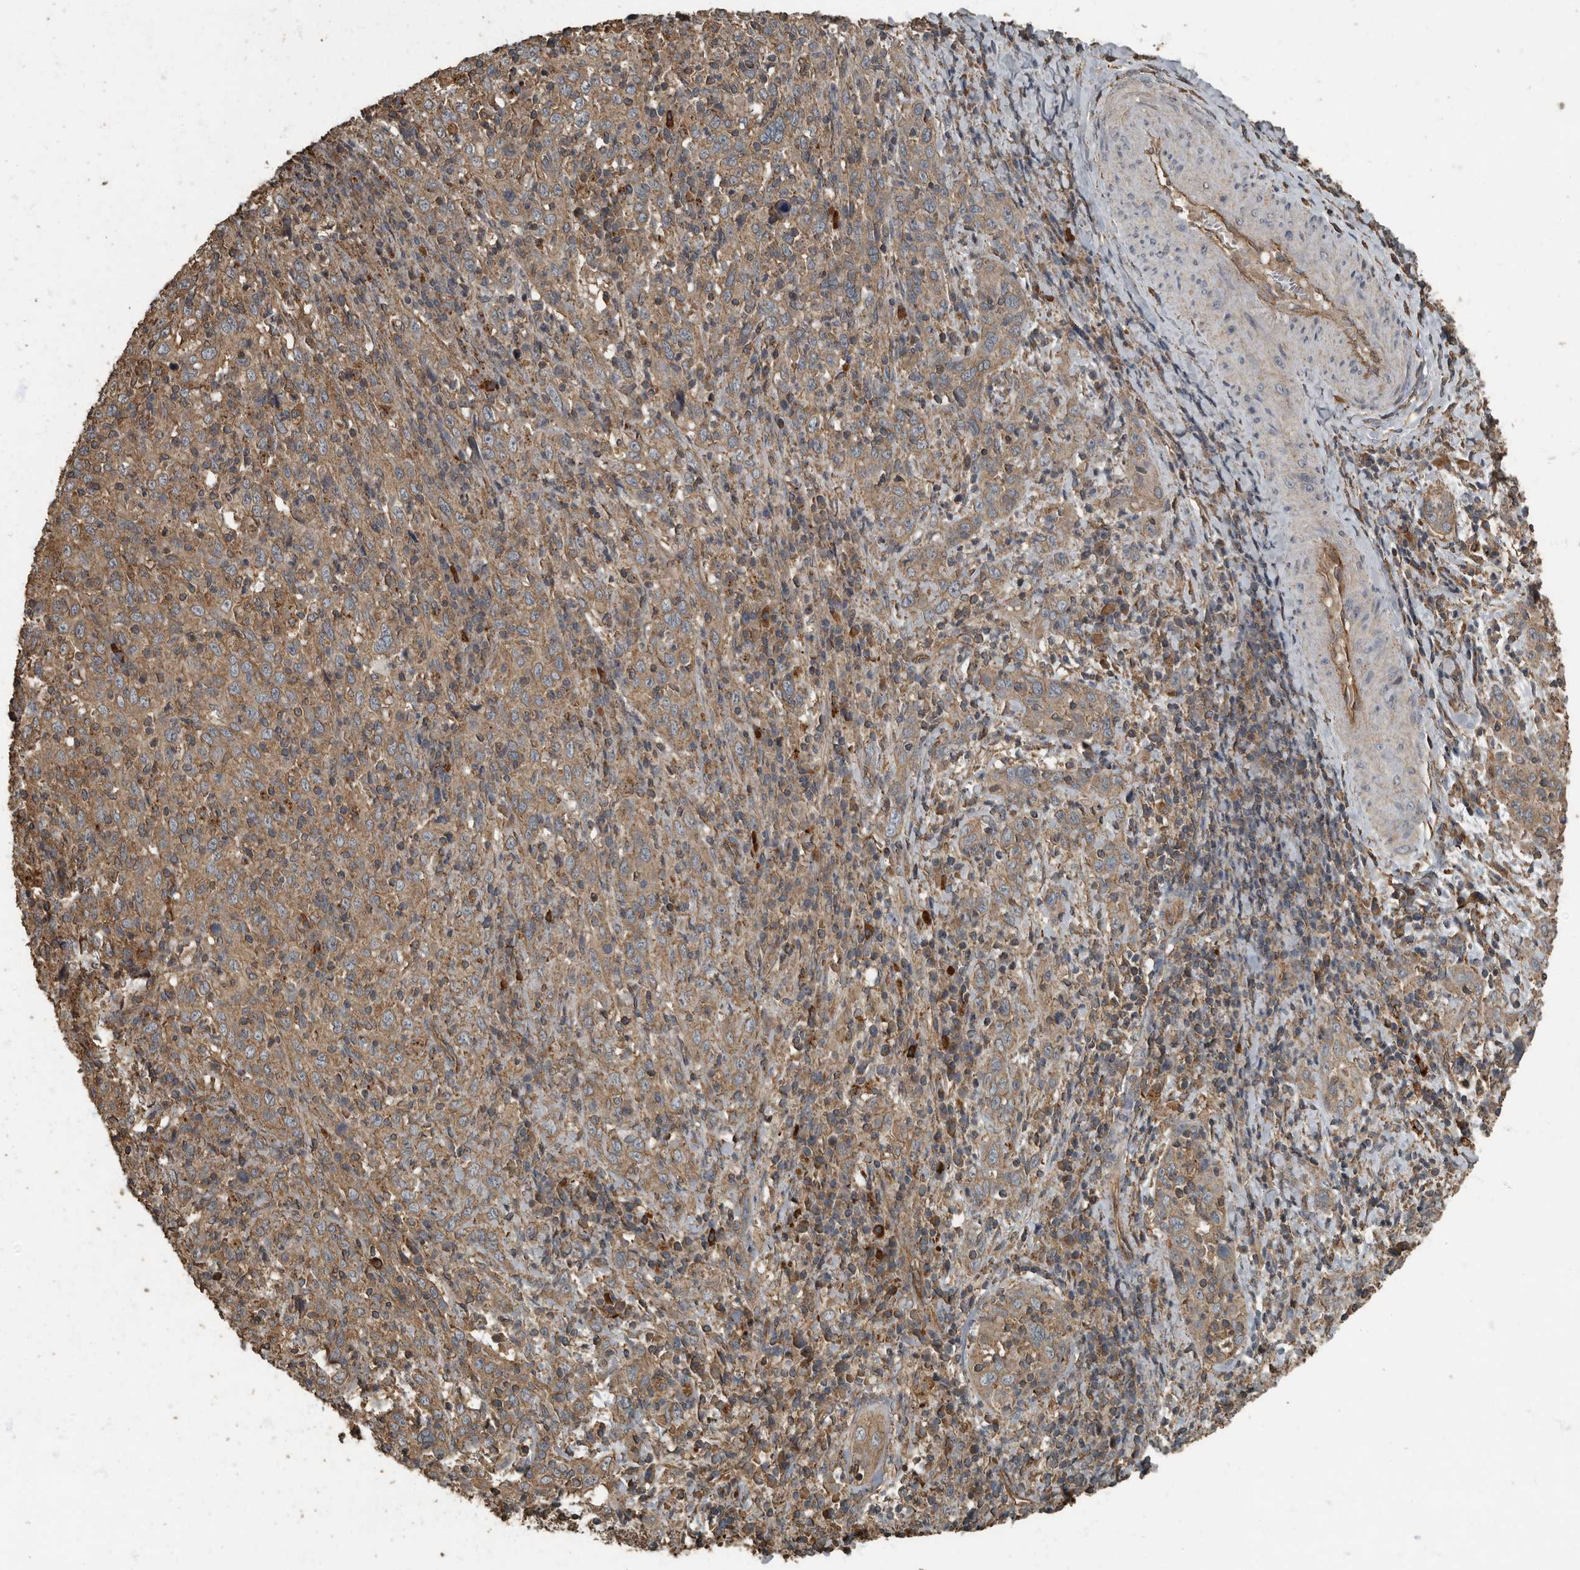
{"staining": {"intensity": "weak", "quantity": ">75%", "location": "cytoplasmic/membranous"}, "tissue": "cervical cancer", "cell_type": "Tumor cells", "image_type": "cancer", "snomed": [{"axis": "morphology", "description": "Squamous cell carcinoma, NOS"}, {"axis": "topography", "description": "Cervix"}], "caption": "A high-resolution histopathology image shows immunohistochemistry staining of cervical squamous cell carcinoma, which reveals weak cytoplasmic/membranous staining in about >75% of tumor cells.", "gene": "IL15RA", "patient": {"sex": "female", "age": 46}}